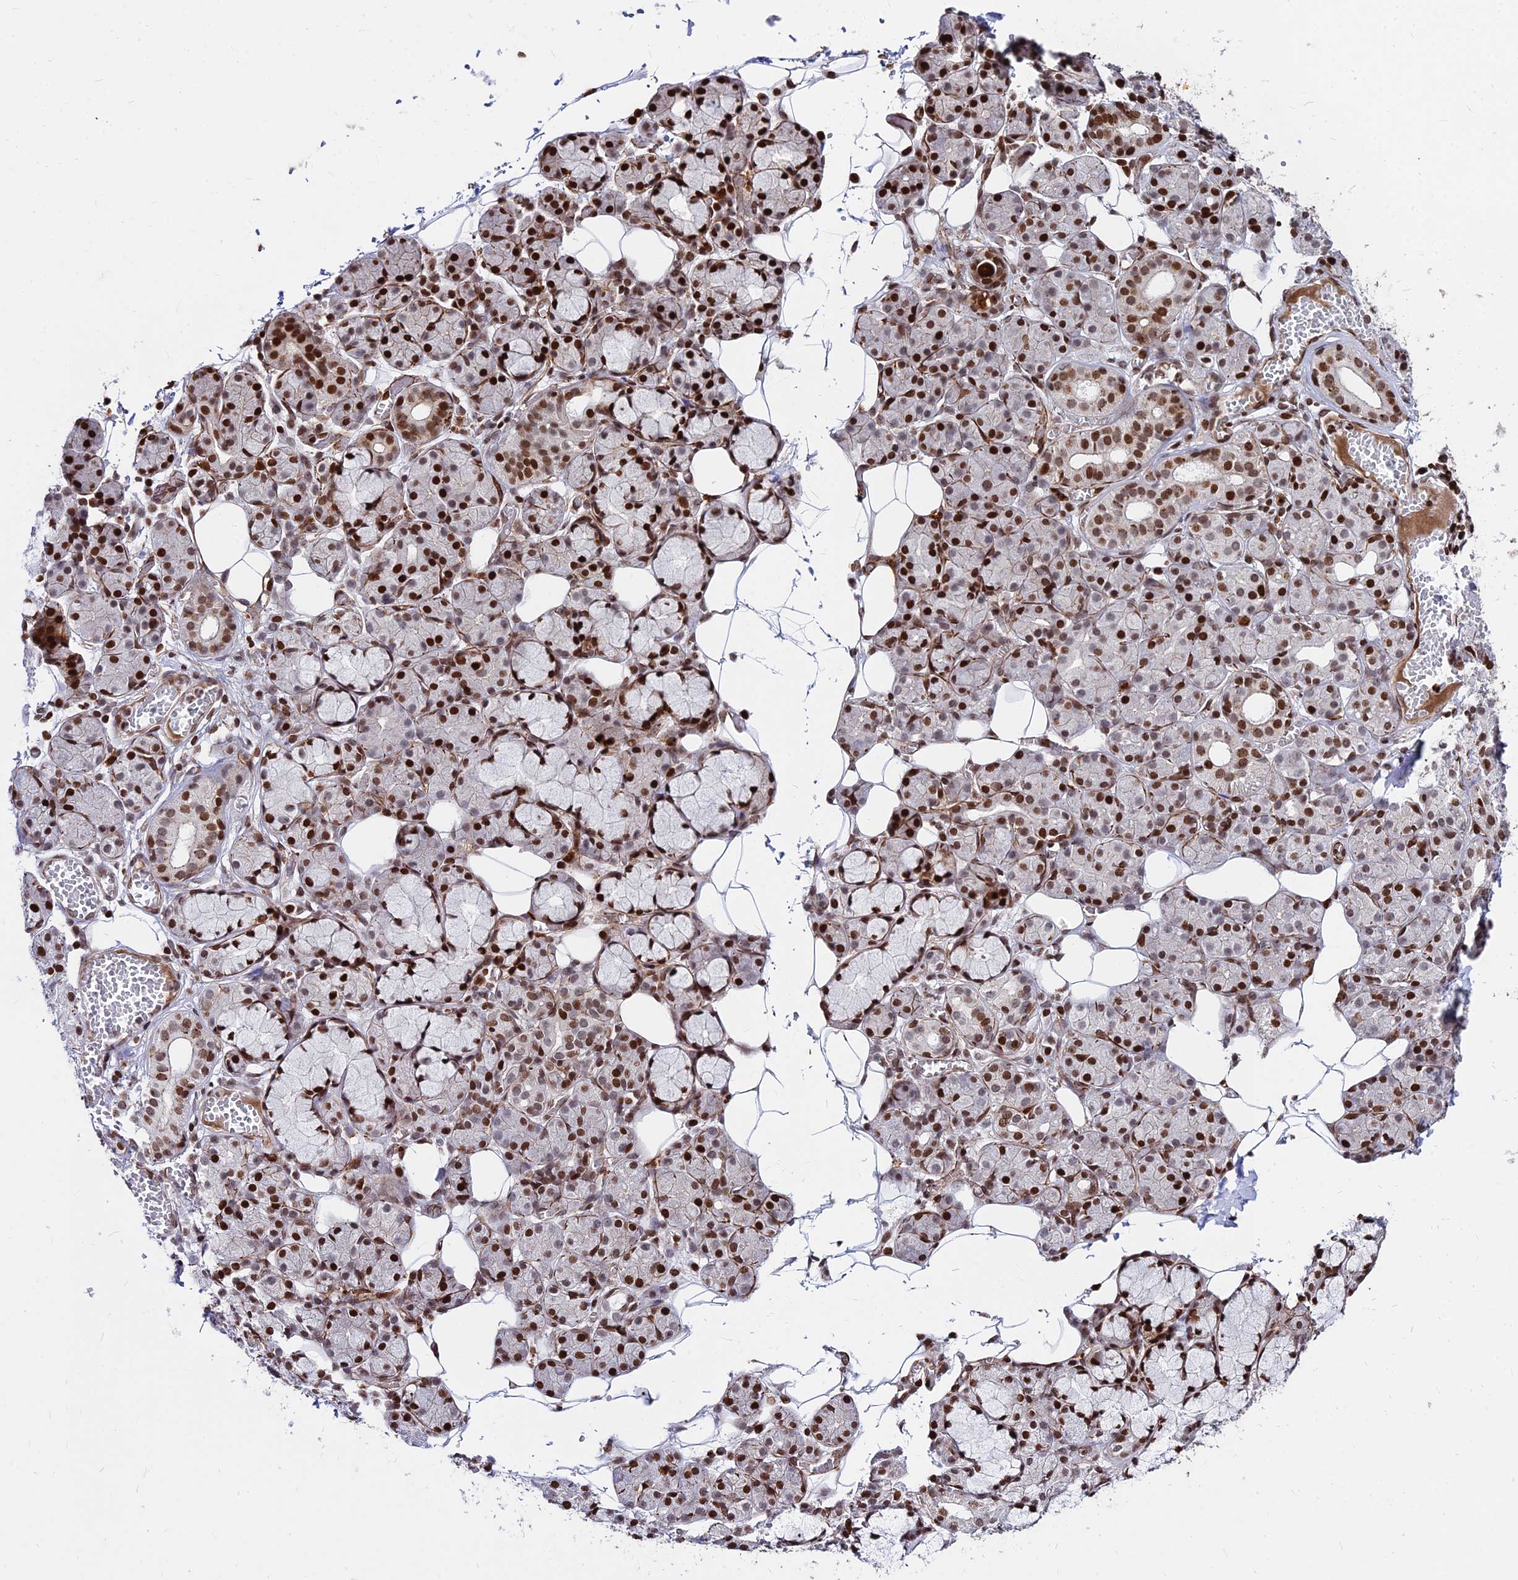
{"staining": {"intensity": "strong", "quantity": ">75%", "location": "nuclear"}, "tissue": "salivary gland", "cell_type": "Glandular cells", "image_type": "normal", "snomed": [{"axis": "morphology", "description": "Normal tissue, NOS"}, {"axis": "topography", "description": "Salivary gland"}], "caption": "Approximately >75% of glandular cells in unremarkable salivary gland display strong nuclear protein expression as visualized by brown immunohistochemical staining.", "gene": "NYAP2", "patient": {"sex": "male", "age": 63}}